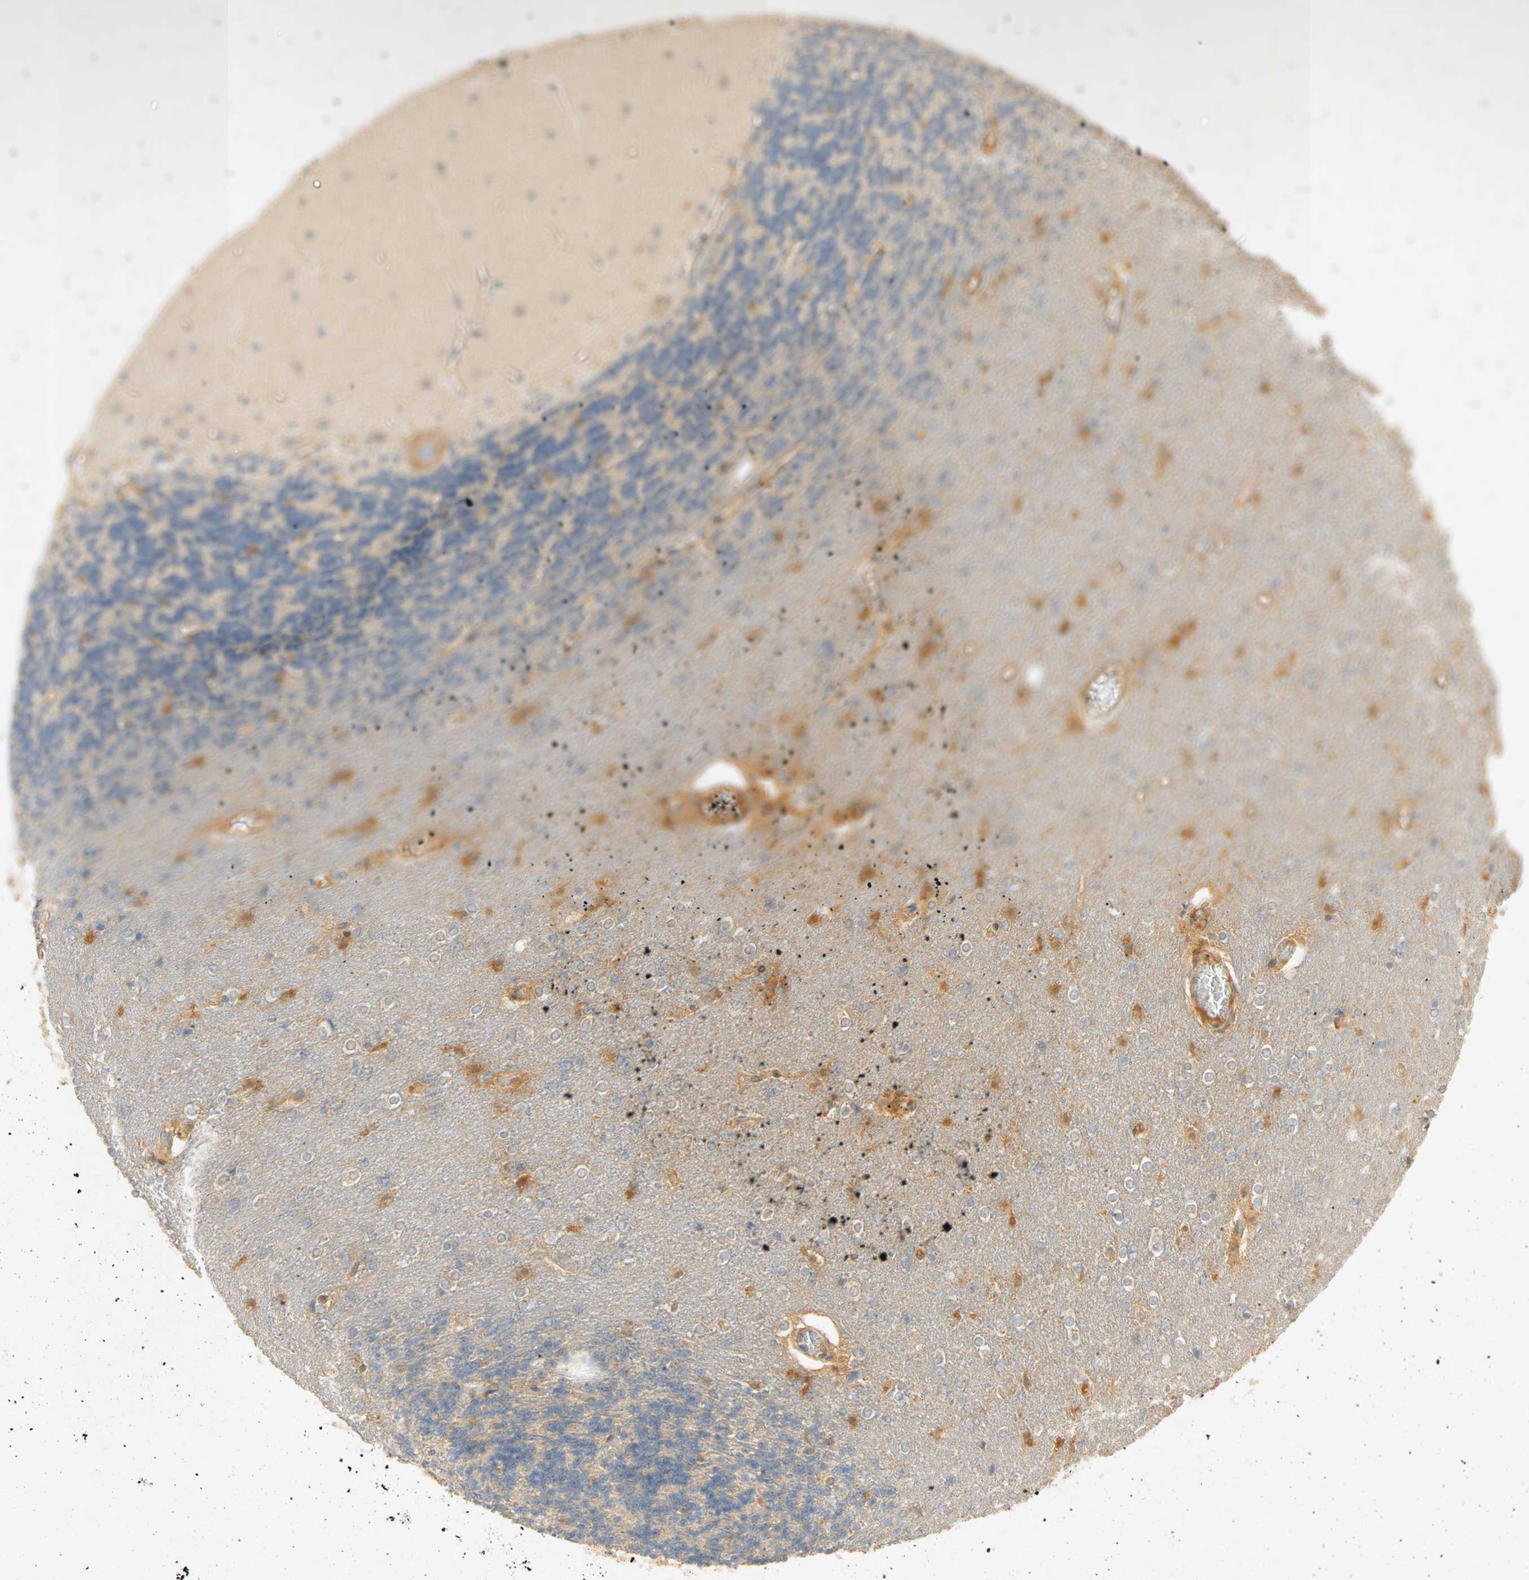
{"staining": {"intensity": "negative", "quantity": "none", "location": "none"}, "tissue": "cerebellum", "cell_type": "Cells in granular layer", "image_type": "normal", "snomed": [{"axis": "morphology", "description": "Normal tissue, NOS"}, {"axis": "topography", "description": "Cerebellum"}], "caption": "DAB (3,3'-diaminobenzidine) immunohistochemical staining of unremarkable cerebellum exhibits no significant expression in cells in granular layer.", "gene": "SELENBP1", "patient": {"sex": "female", "age": 54}}